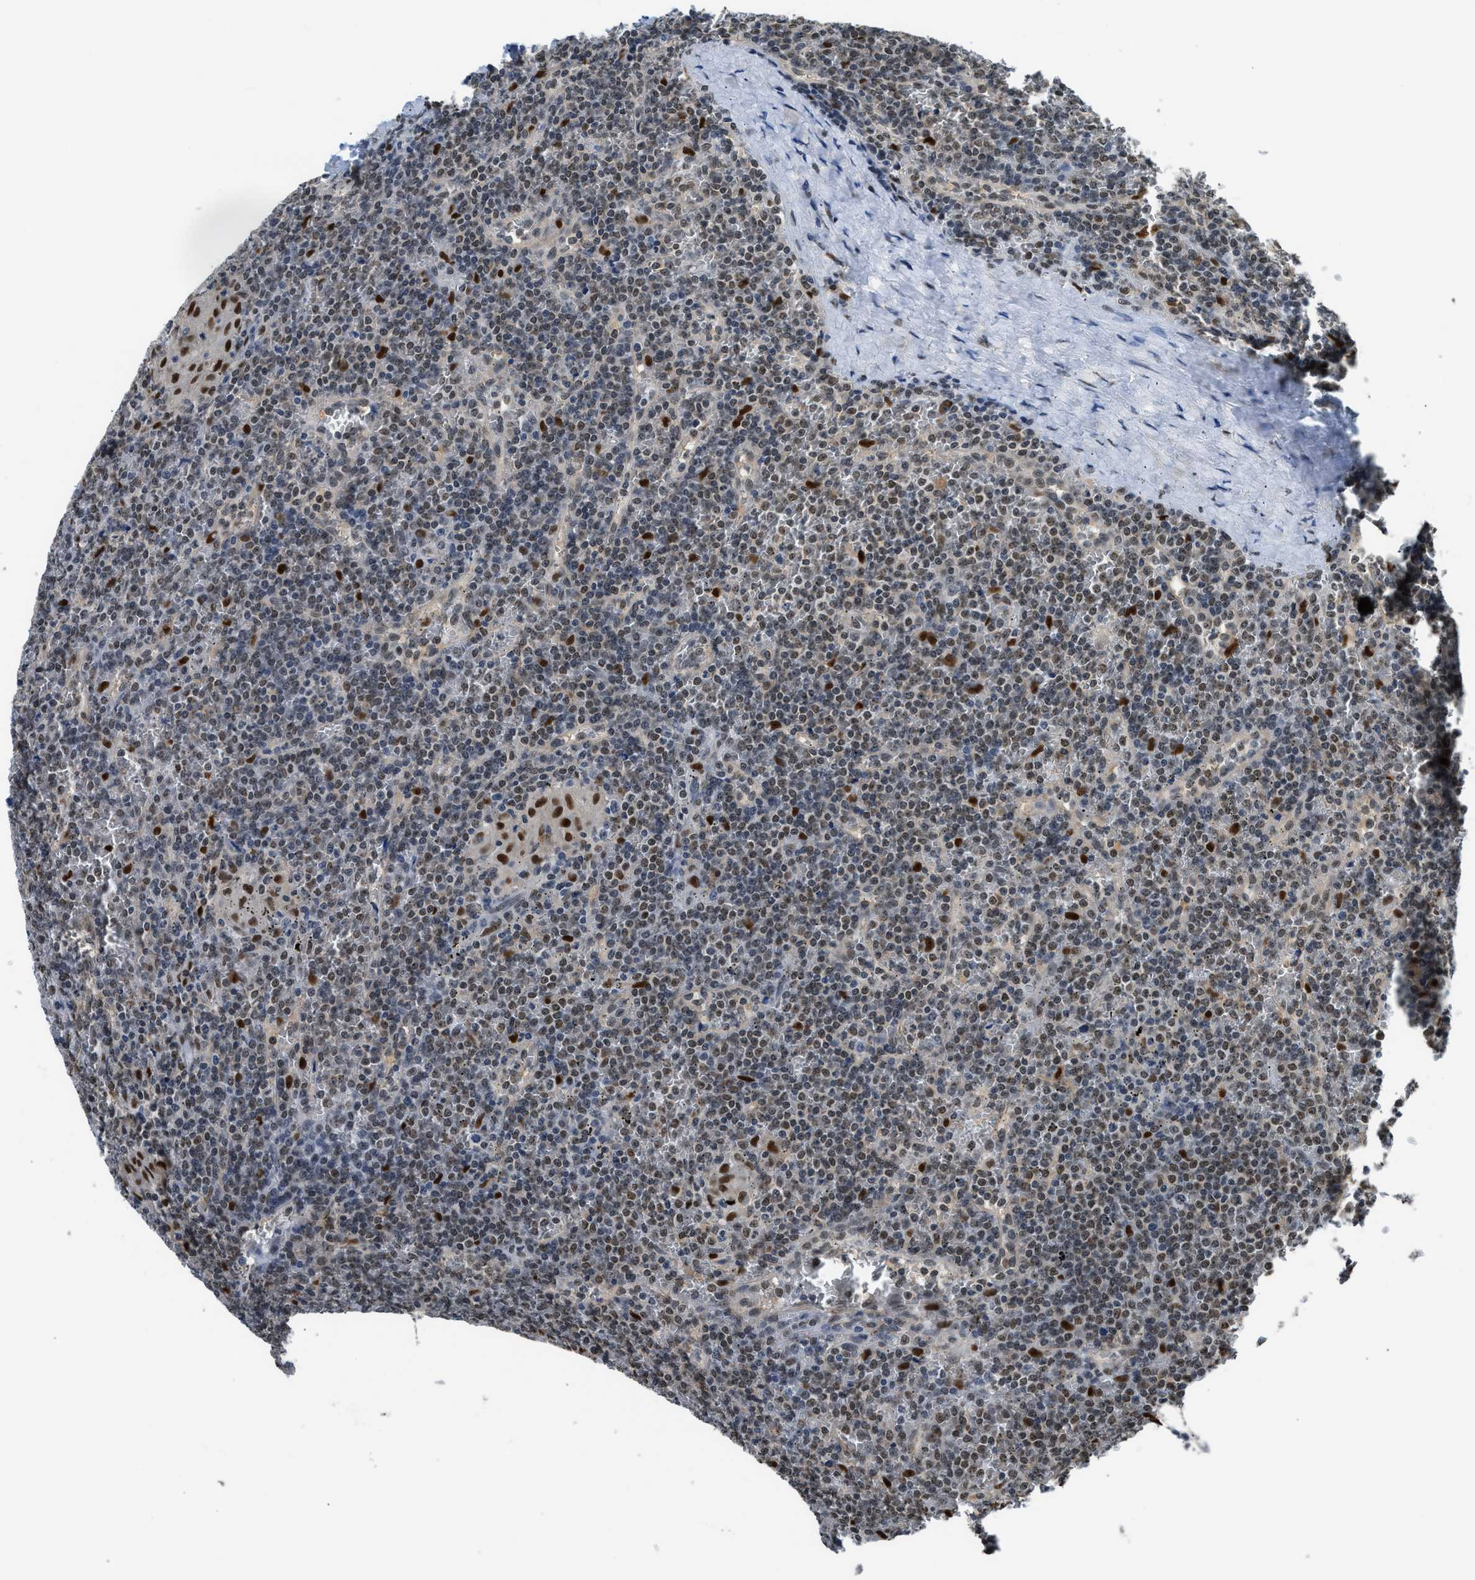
{"staining": {"intensity": "negative", "quantity": "none", "location": "none"}, "tissue": "lymphoma", "cell_type": "Tumor cells", "image_type": "cancer", "snomed": [{"axis": "morphology", "description": "Malignant lymphoma, non-Hodgkin's type, Low grade"}, {"axis": "topography", "description": "Spleen"}], "caption": "This is an IHC photomicrograph of human low-grade malignant lymphoma, non-Hodgkin's type. There is no positivity in tumor cells.", "gene": "ALX1", "patient": {"sex": "female", "age": 19}}